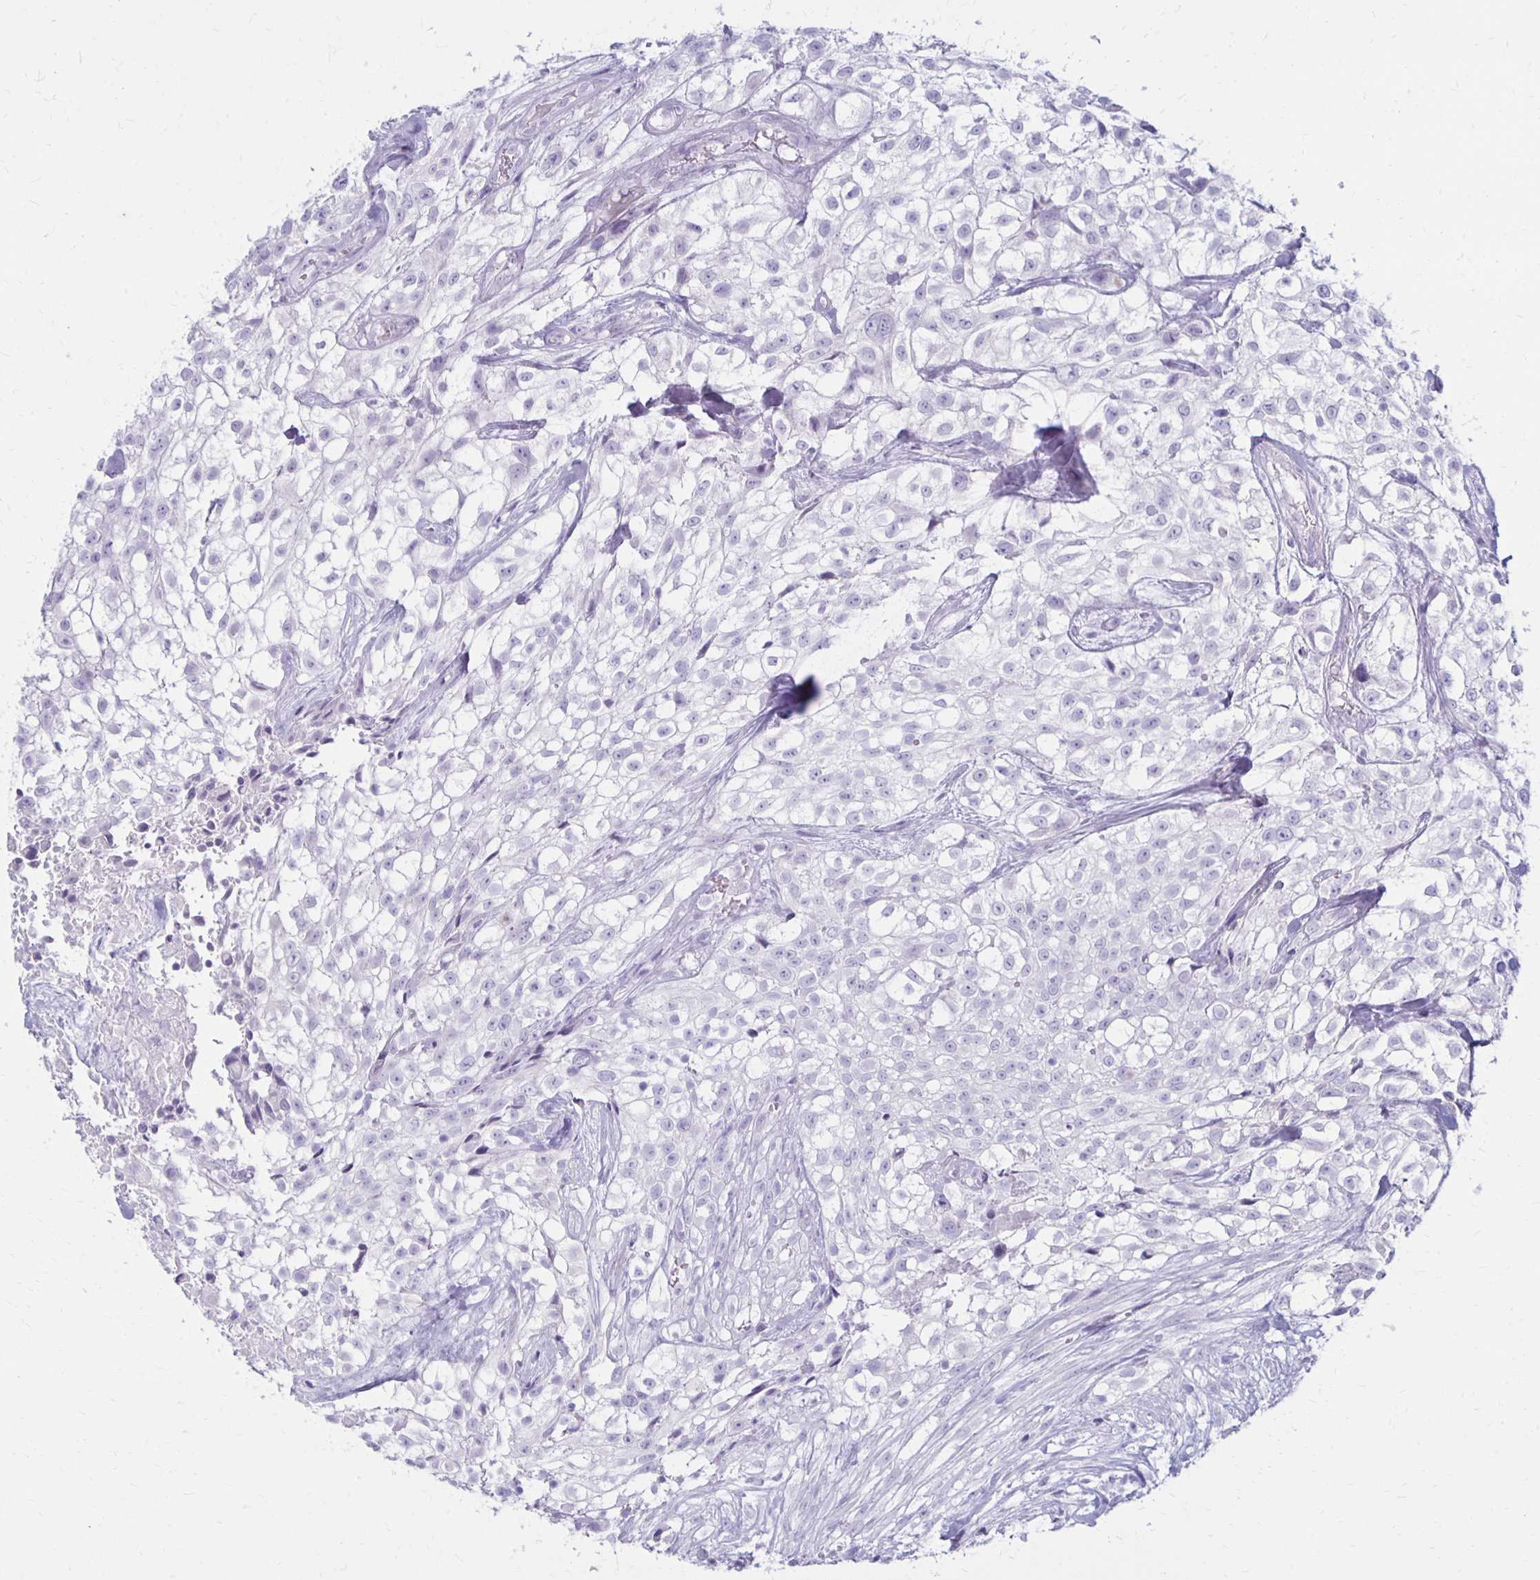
{"staining": {"intensity": "negative", "quantity": "none", "location": "none"}, "tissue": "urothelial cancer", "cell_type": "Tumor cells", "image_type": "cancer", "snomed": [{"axis": "morphology", "description": "Urothelial carcinoma, High grade"}, {"axis": "topography", "description": "Urinary bladder"}], "caption": "IHC of high-grade urothelial carcinoma demonstrates no positivity in tumor cells. Brightfield microscopy of immunohistochemistry (IHC) stained with DAB (brown) and hematoxylin (blue), captured at high magnification.", "gene": "RYR1", "patient": {"sex": "male", "age": 56}}